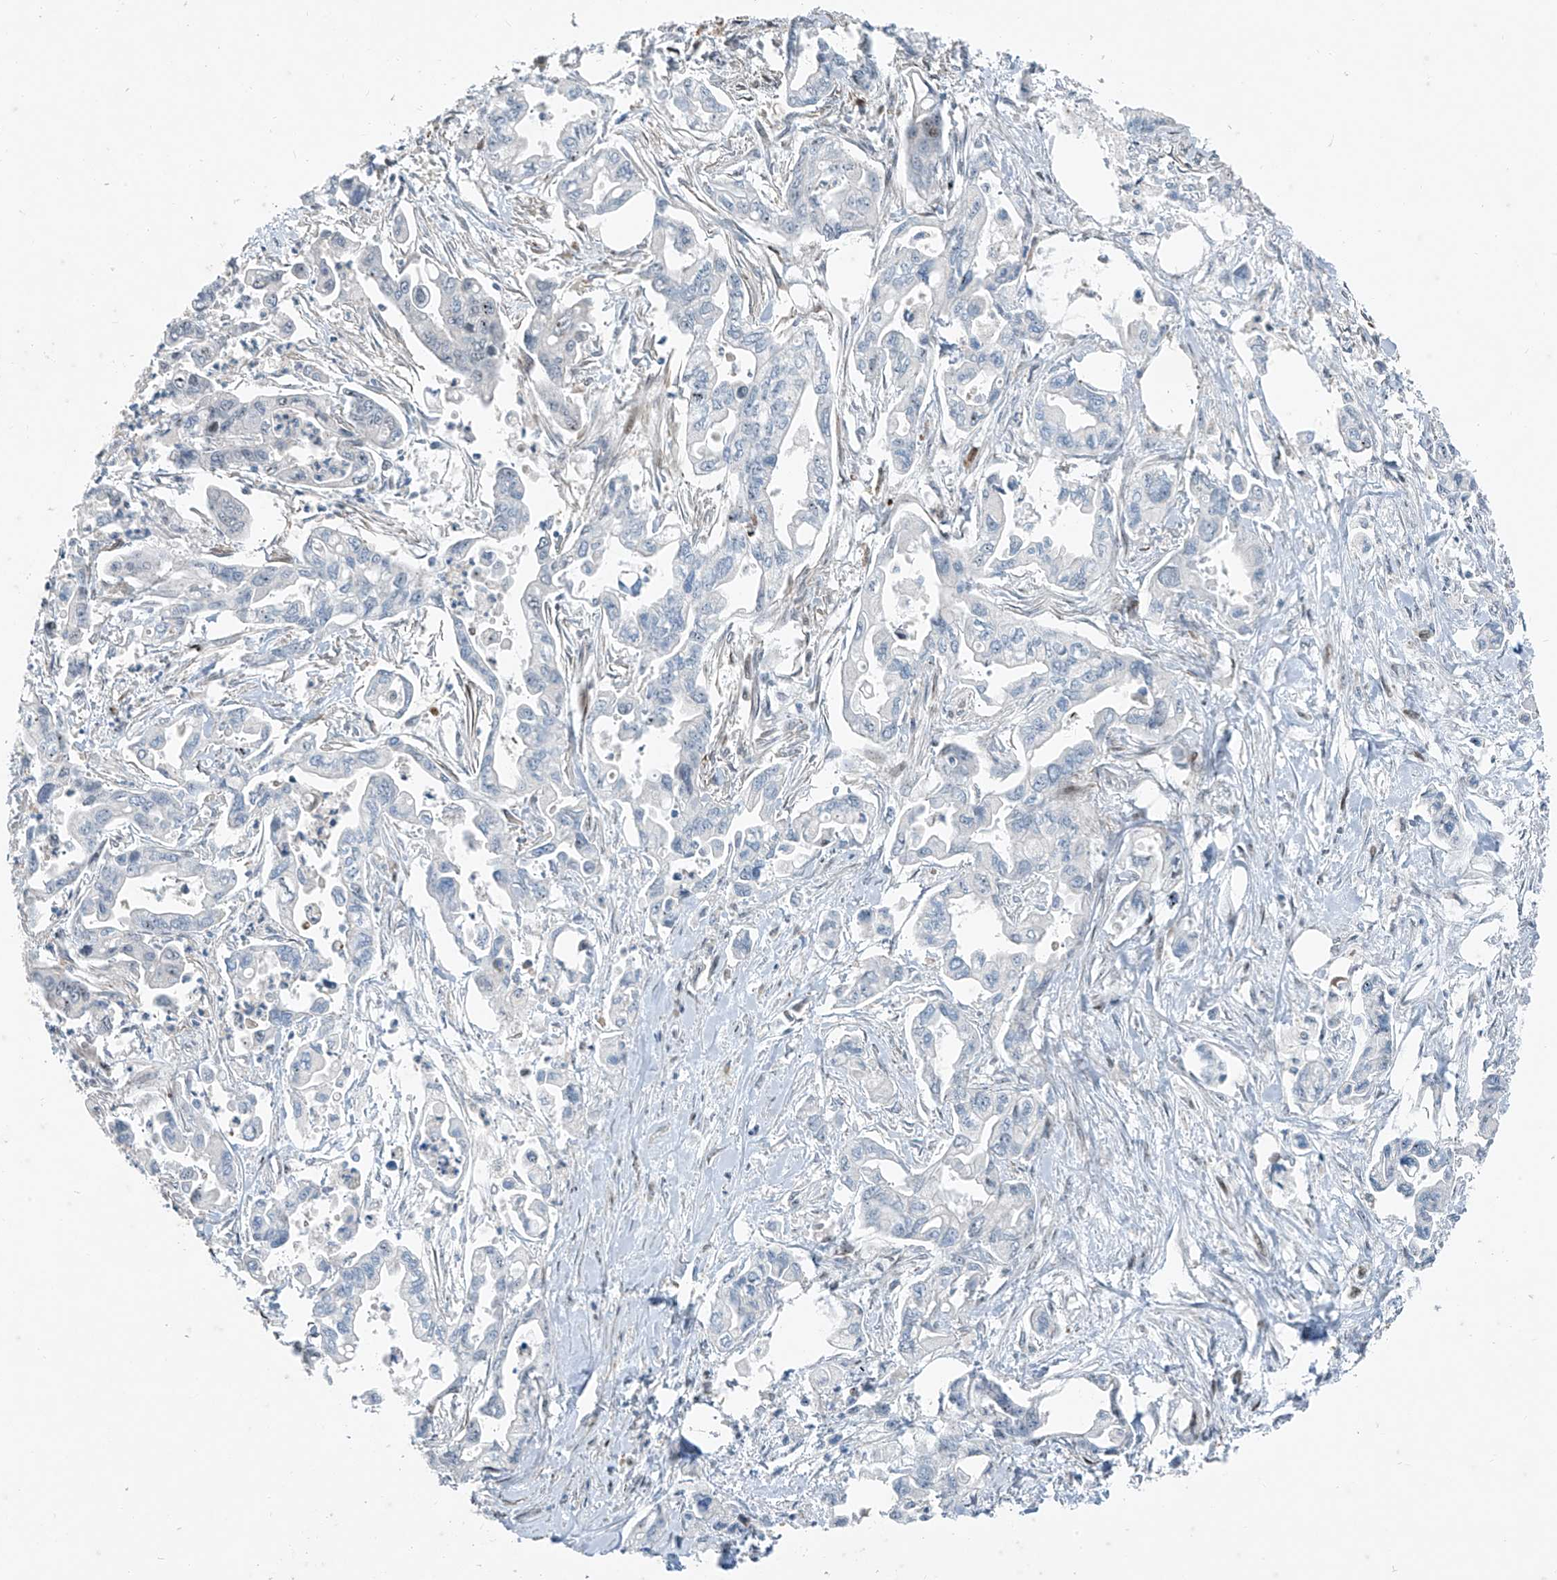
{"staining": {"intensity": "negative", "quantity": "none", "location": "none"}, "tissue": "pancreatic cancer", "cell_type": "Tumor cells", "image_type": "cancer", "snomed": [{"axis": "morphology", "description": "Adenocarcinoma, NOS"}, {"axis": "topography", "description": "Pancreas"}], "caption": "Human adenocarcinoma (pancreatic) stained for a protein using immunohistochemistry displays no positivity in tumor cells.", "gene": "PPCS", "patient": {"sex": "male", "age": 70}}